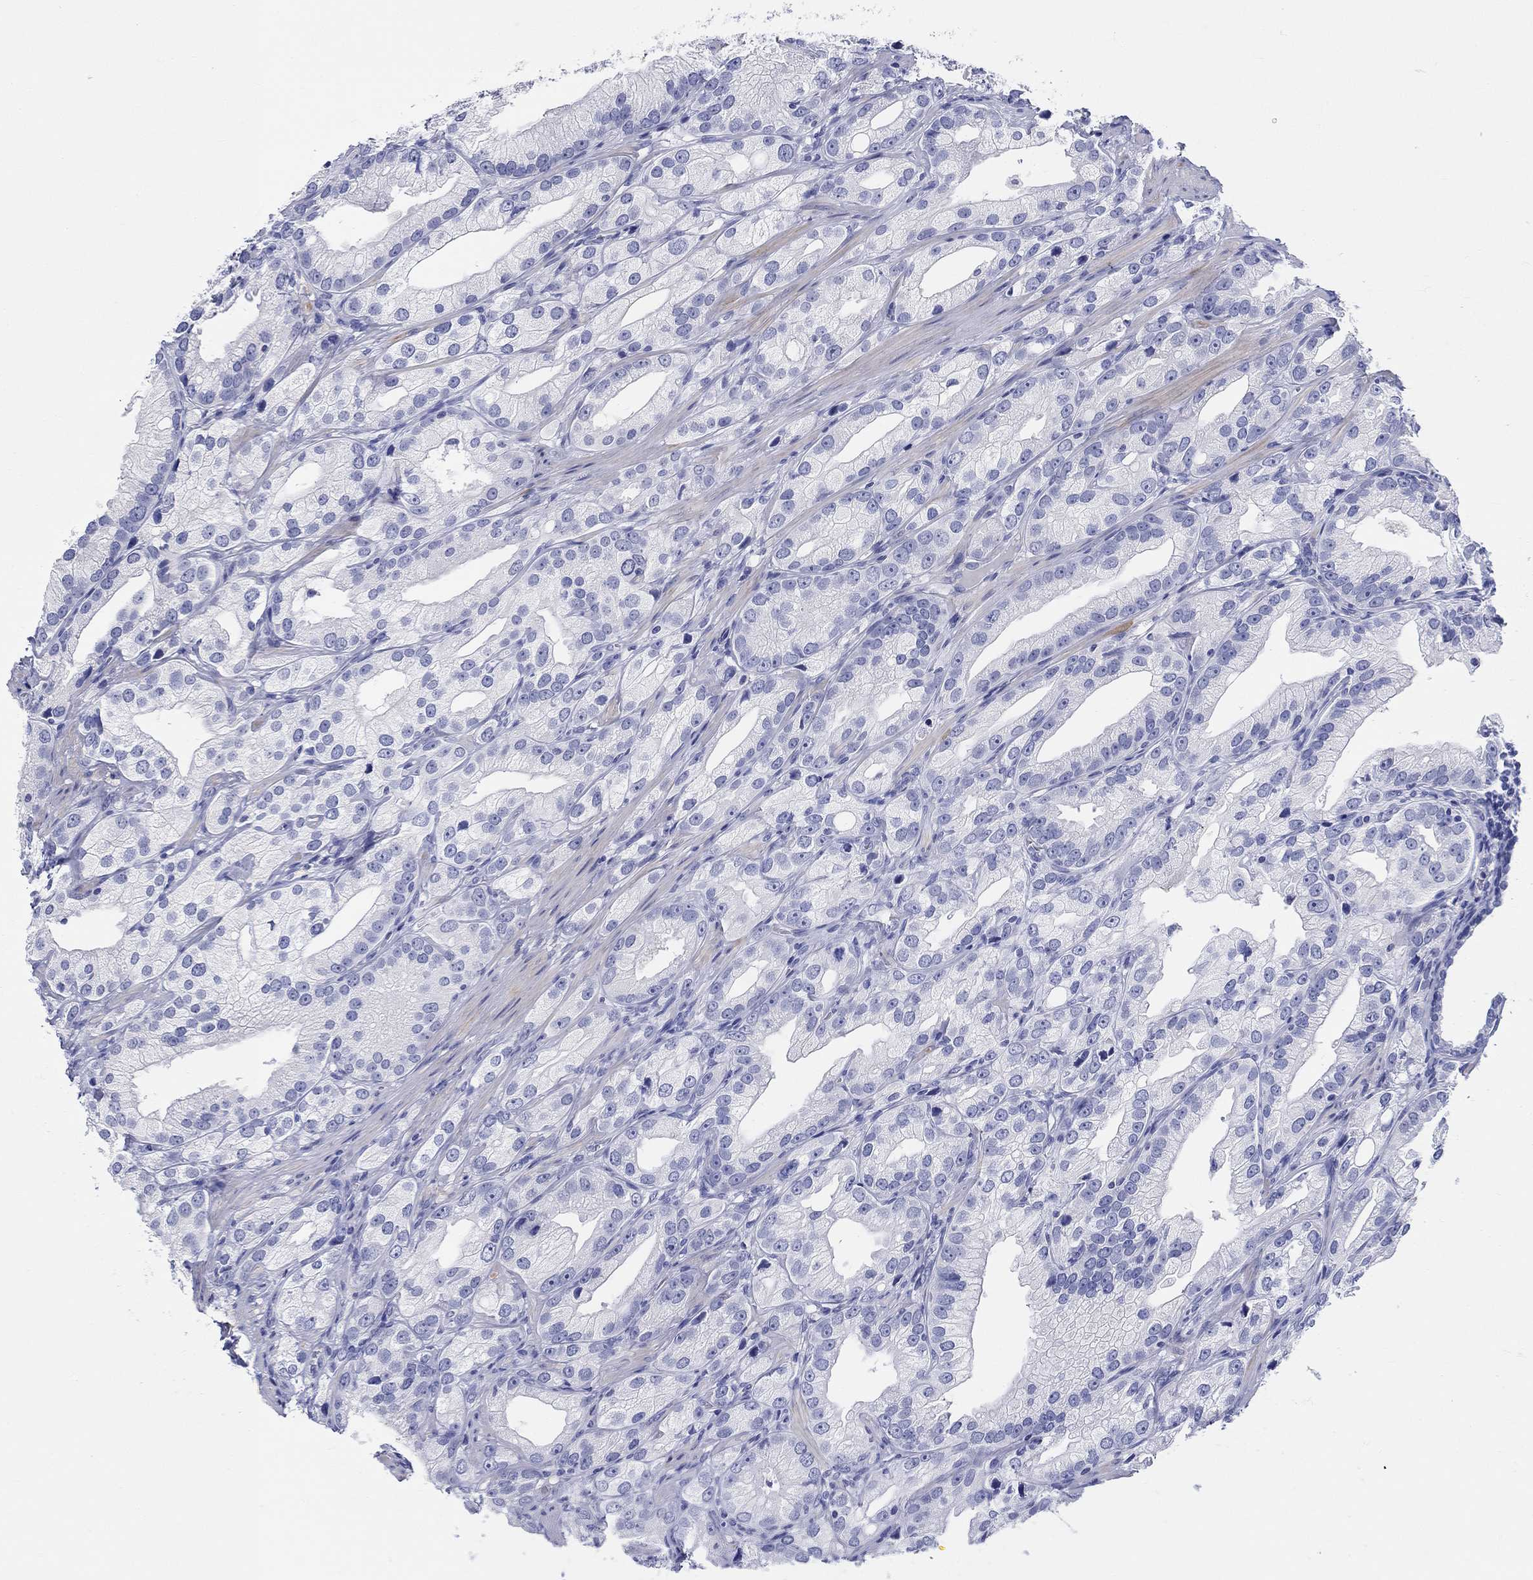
{"staining": {"intensity": "negative", "quantity": "none", "location": "none"}, "tissue": "prostate cancer", "cell_type": "Tumor cells", "image_type": "cancer", "snomed": [{"axis": "morphology", "description": "Adenocarcinoma, High grade"}, {"axis": "topography", "description": "Prostate and seminal vesicle, NOS"}], "caption": "Tumor cells show no significant positivity in prostate cancer (adenocarcinoma (high-grade)).", "gene": "CRYGS", "patient": {"sex": "male", "age": 62}}